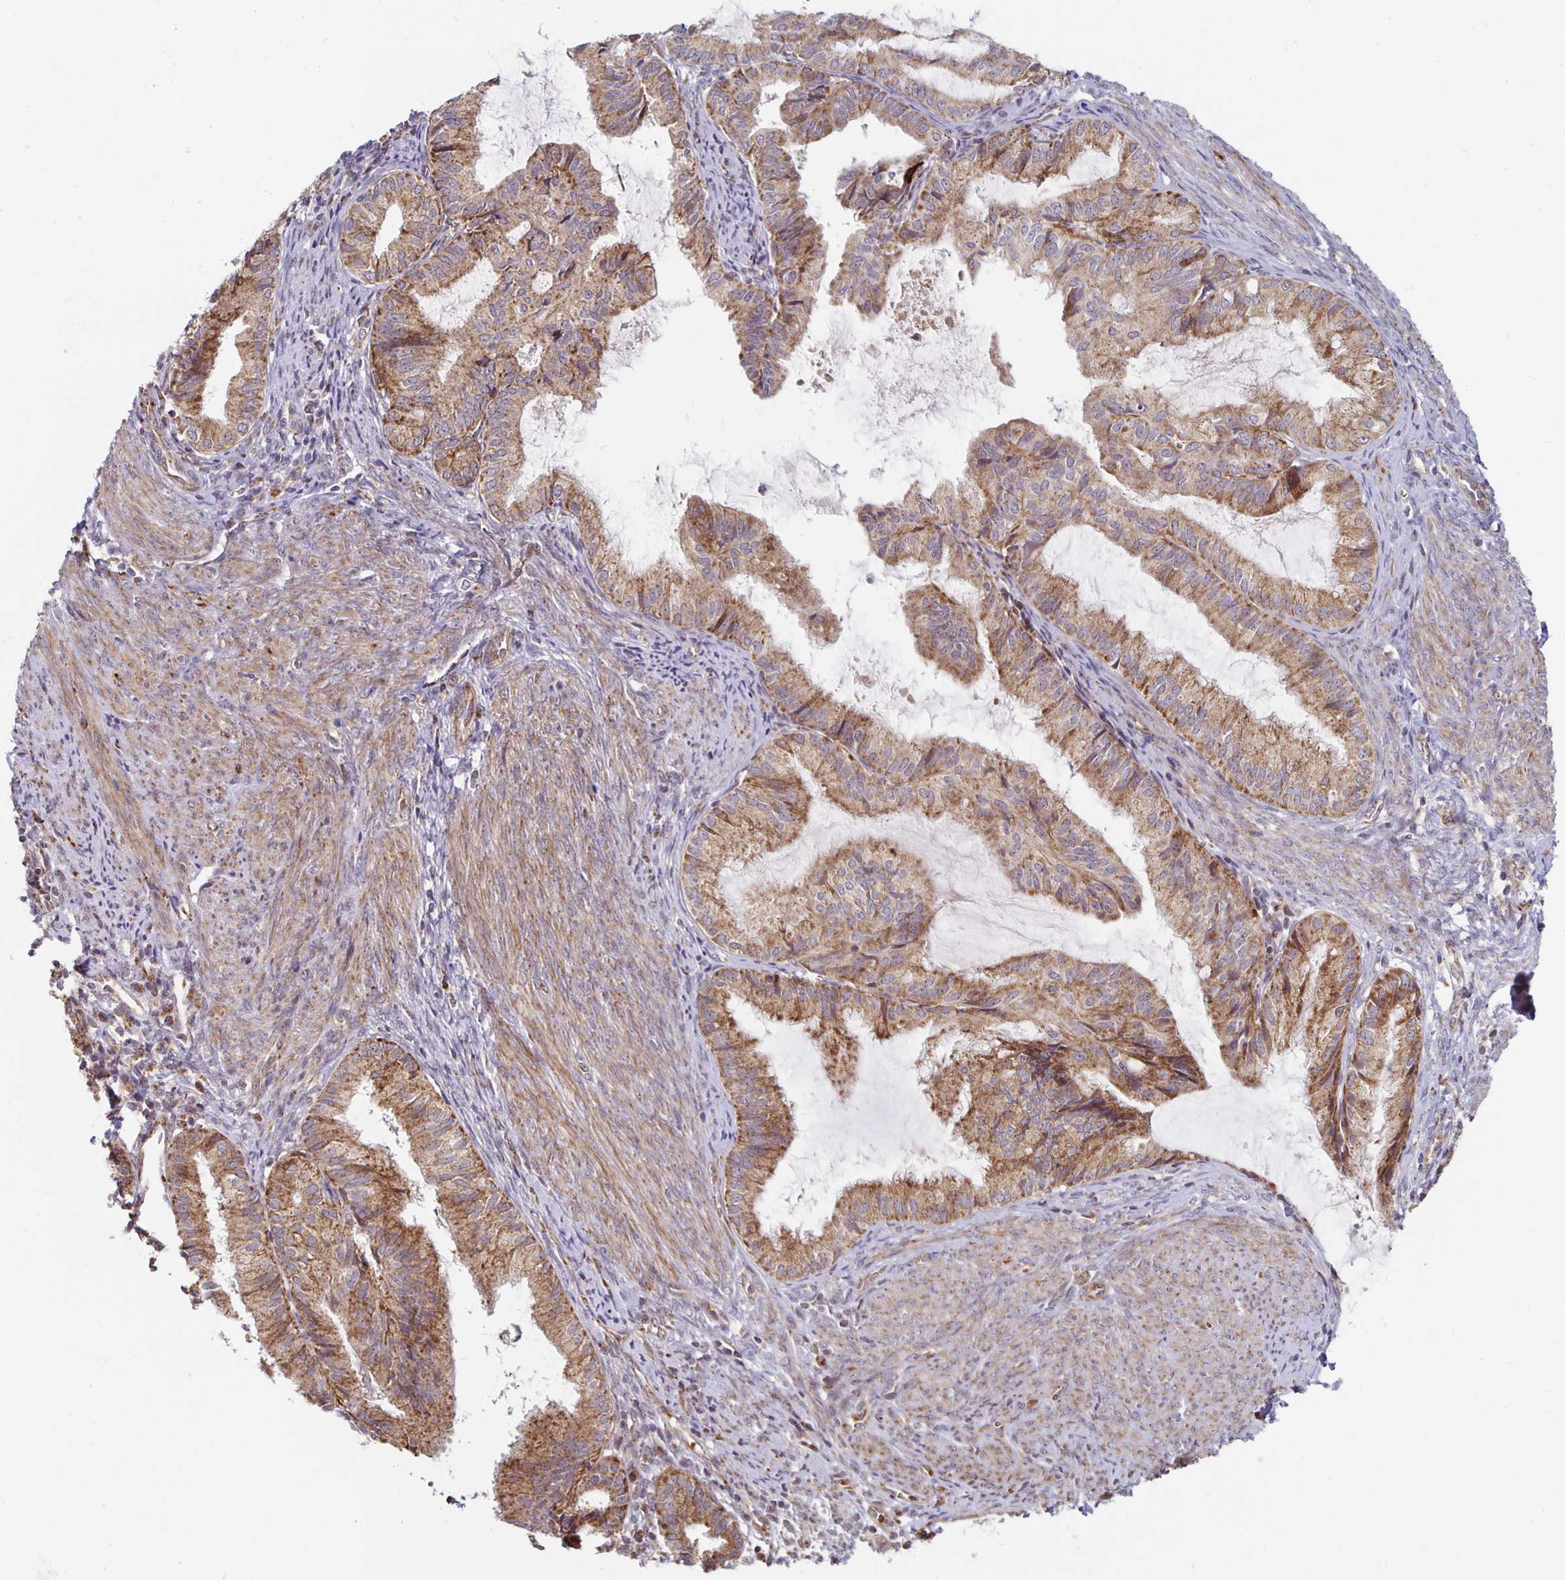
{"staining": {"intensity": "moderate", "quantity": ">75%", "location": "cytoplasmic/membranous"}, "tissue": "endometrial cancer", "cell_type": "Tumor cells", "image_type": "cancer", "snomed": [{"axis": "morphology", "description": "Adenocarcinoma, NOS"}, {"axis": "topography", "description": "Endometrium"}], "caption": "About >75% of tumor cells in human endometrial cancer show moderate cytoplasmic/membranous protein staining as visualized by brown immunohistochemical staining.", "gene": "MRPL28", "patient": {"sex": "female", "age": 86}}